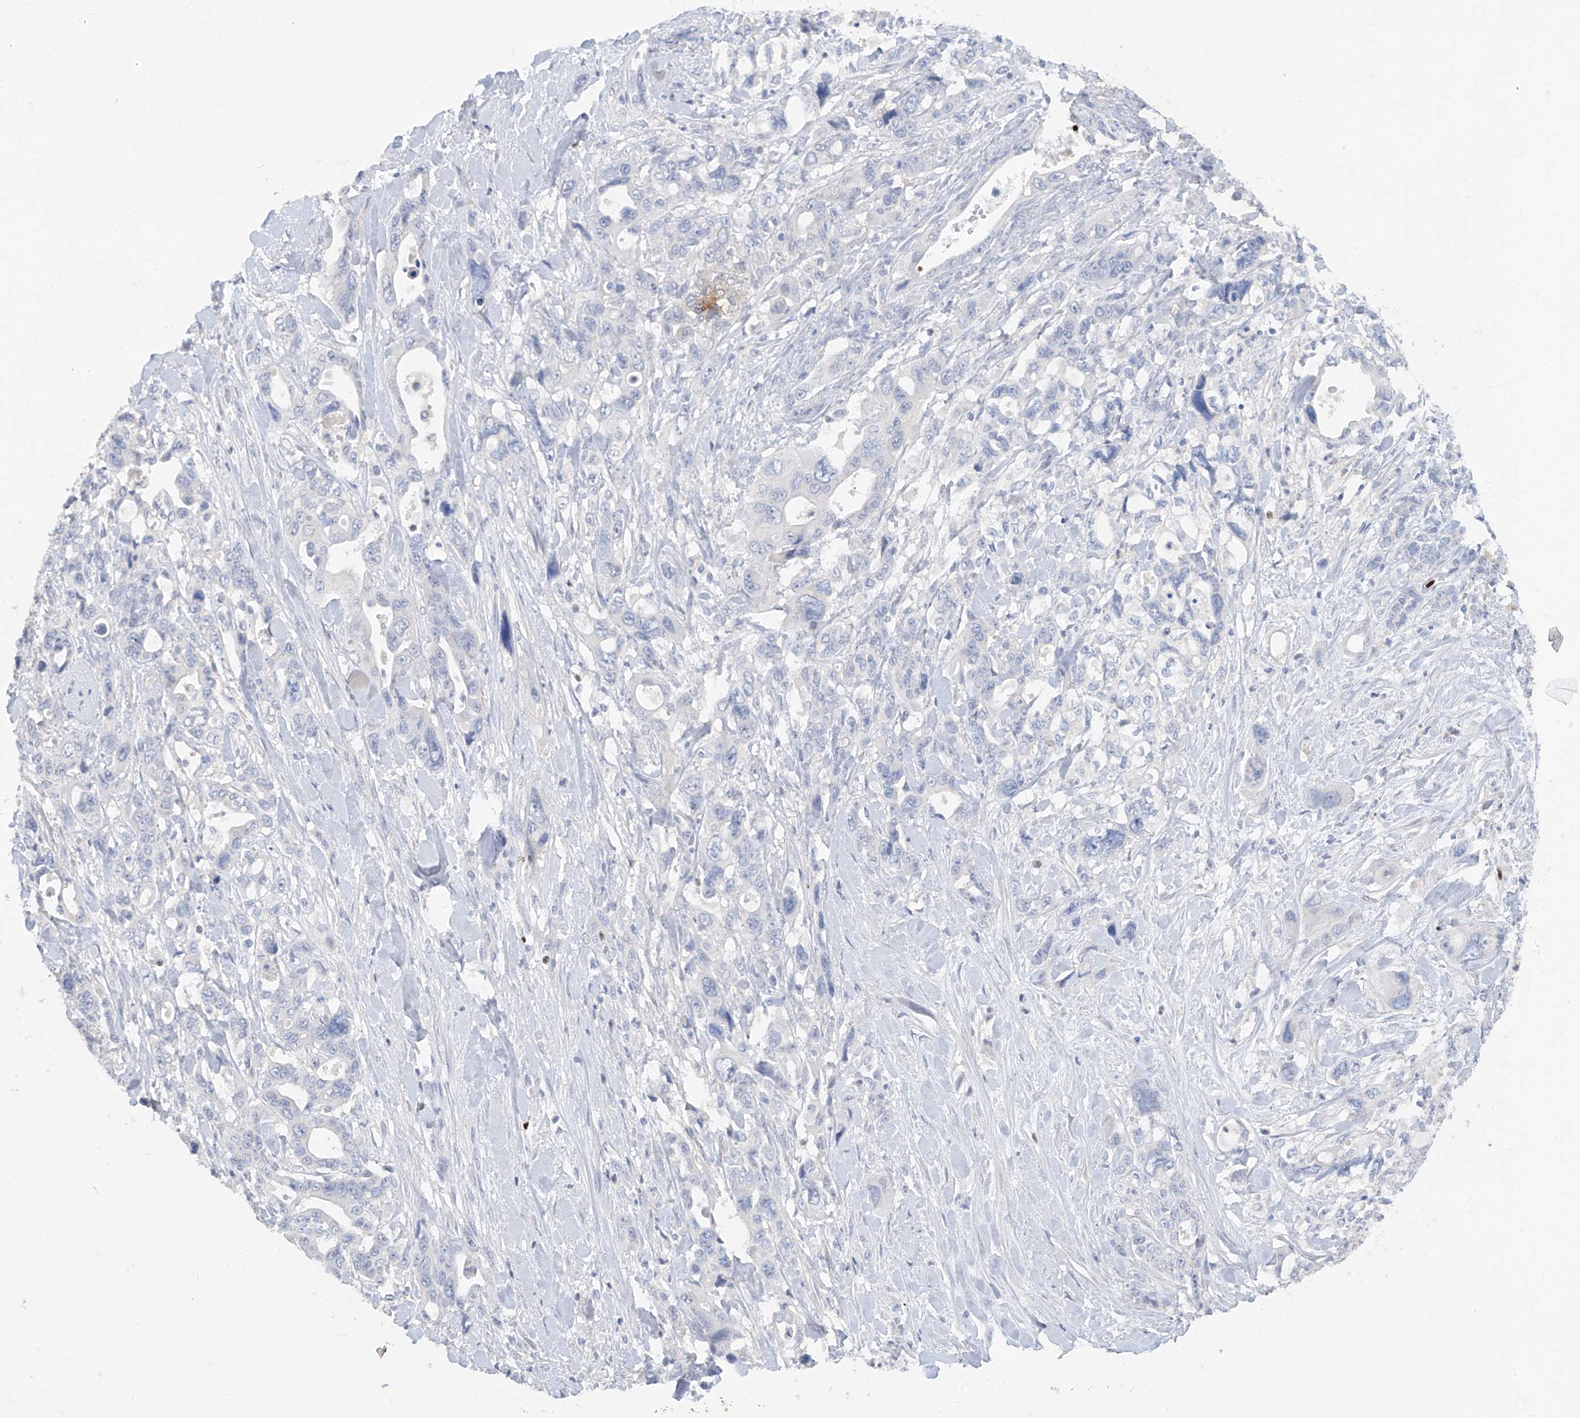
{"staining": {"intensity": "negative", "quantity": "none", "location": "none"}, "tissue": "pancreatic cancer", "cell_type": "Tumor cells", "image_type": "cancer", "snomed": [{"axis": "morphology", "description": "Adenocarcinoma, NOS"}, {"axis": "topography", "description": "Pancreas"}], "caption": "A high-resolution histopathology image shows immunohistochemistry staining of pancreatic cancer, which shows no significant expression in tumor cells.", "gene": "TBX21", "patient": {"sex": "male", "age": 46}}